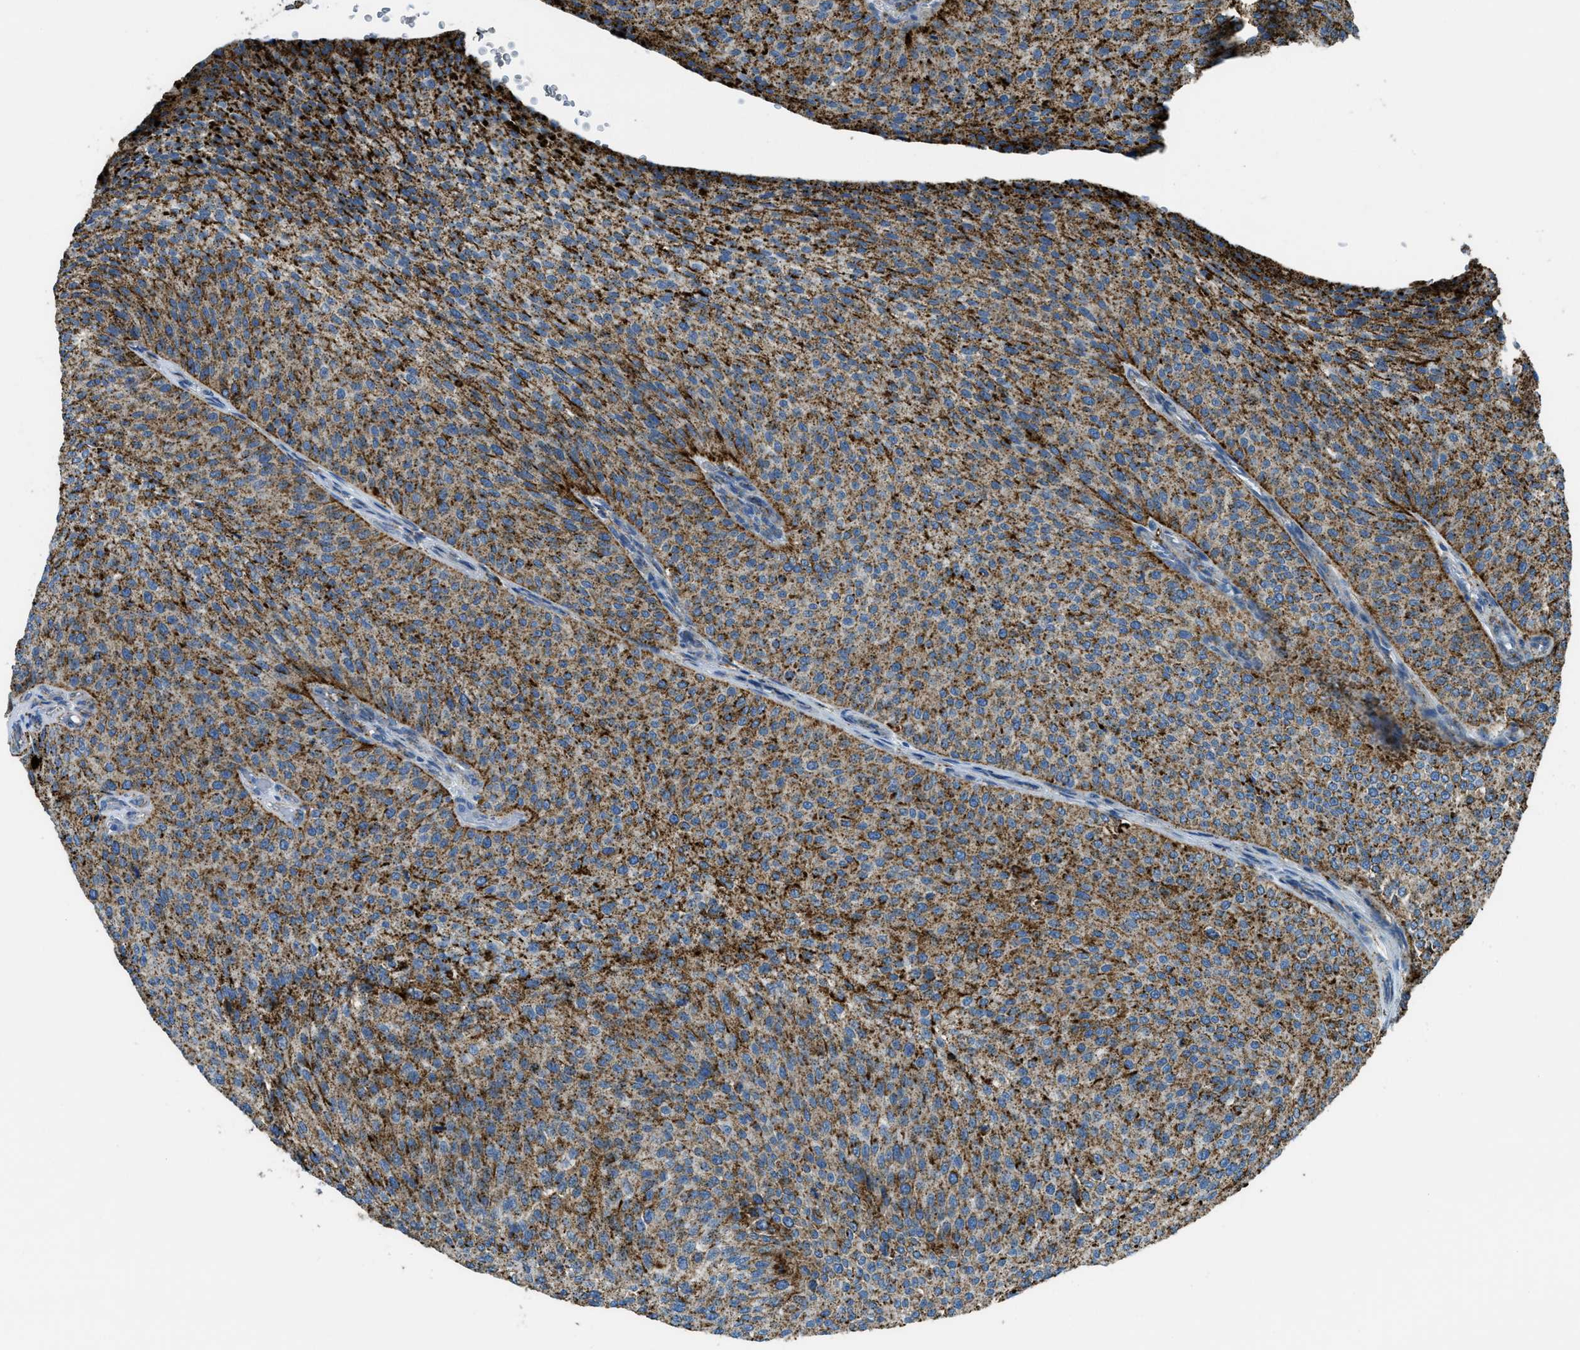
{"staining": {"intensity": "strong", "quantity": ">75%", "location": "cytoplasmic/membranous"}, "tissue": "urothelial cancer", "cell_type": "Tumor cells", "image_type": "cancer", "snomed": [{"axis": "morphology", "description": "Urothelial carcinoma, Low grade"}, {"axis": "topography", "description": "Smooth muscle"}, {"axis": "topography", "description": "Urinary bladder"}], "caption": "Urothelial cancer stained with a protein marker displays strong staining in tumor cells.", "gene": "SCARB2", "patient": {"sex": "male", "age": 60}}